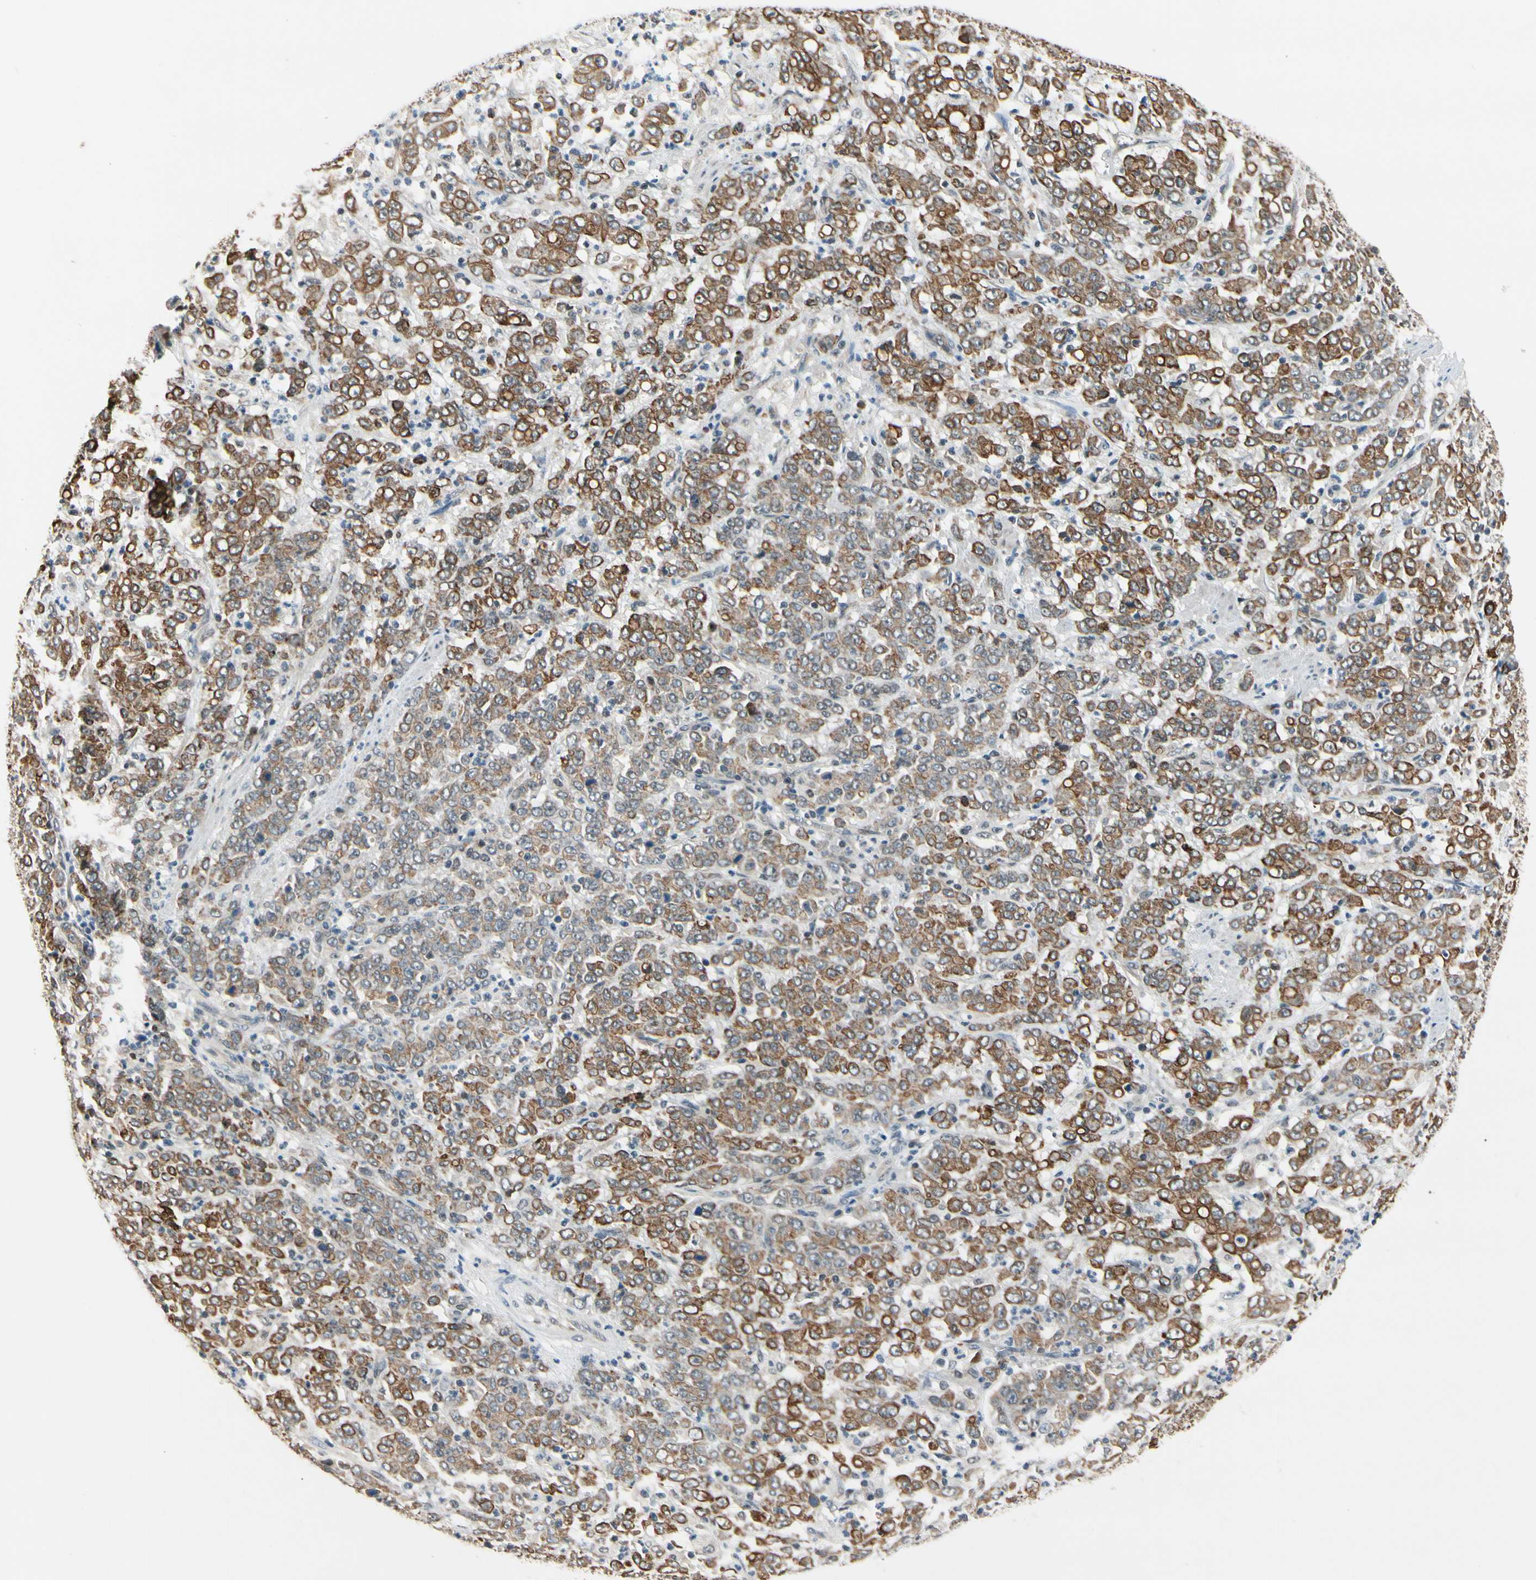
{"staining": {"intensity": "moderate", "quantity": ">75%", "location": "cytoplasmic/membranous"}, "tissue": "stomach cancer", "cell_type": "Tumor cells", "image_type": "cancer", "snomed": [{"axis": "morphology", "description": "Adenocarcinoma, NOS"}, {"axis": "topography", "description": "Stomach, lower"}], "caption": "Human stomach adenocarcinoma stained with a brown dye demonstrates moderate cytoplasmic/membranous positive expression in about >75% of tumor cells.", "gene": "TAF12", "patient": {"sex": "female", "age": 71}}